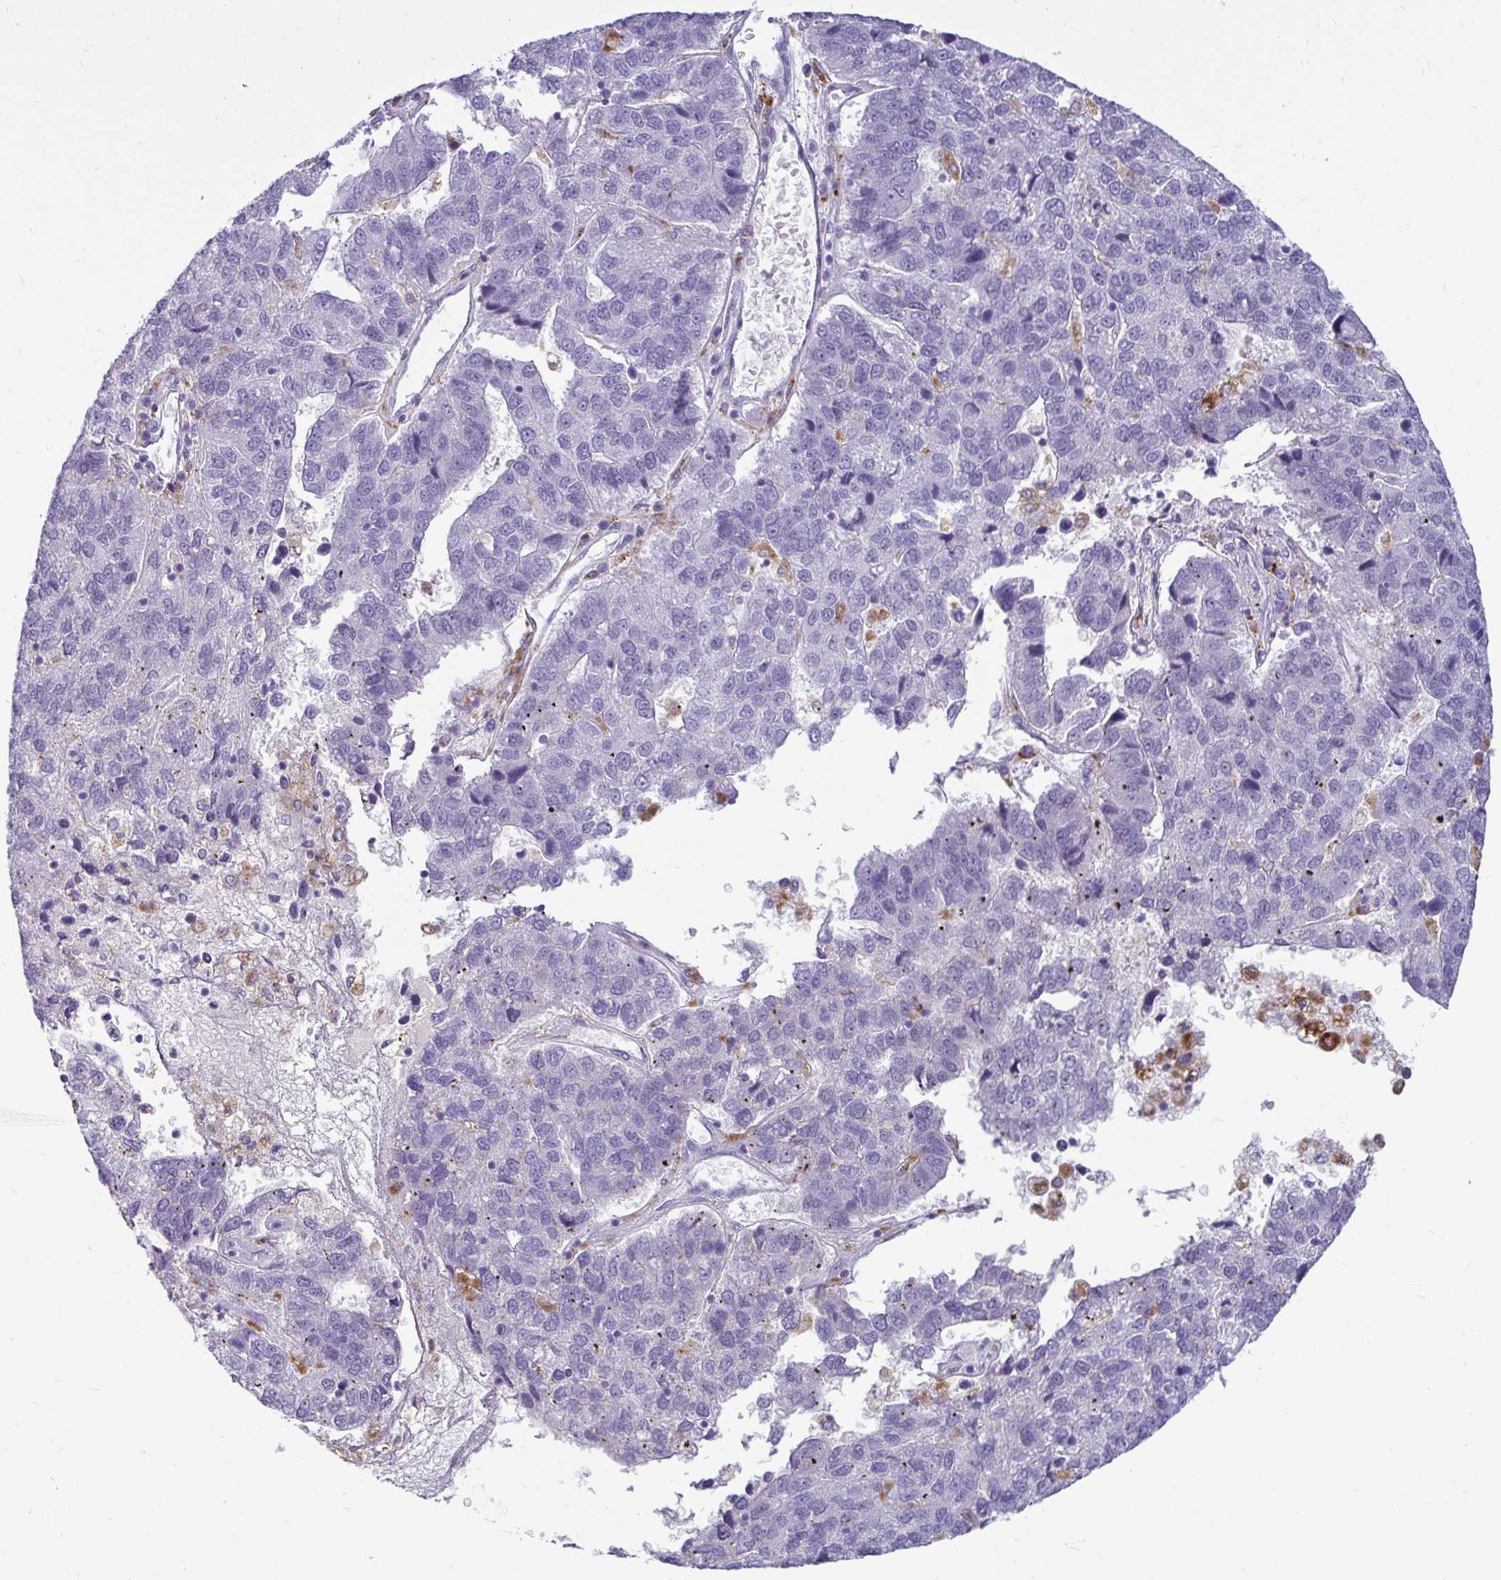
{"staining": {"intensity": "negative", "quantity": "none", "location": "none"}, "tissue": "pancreatic cancer", "cell_type": "Tumor cells", "image_type": "cancer", "snomed": [{"axis": "morphology", "description": "Adenocarcinoma, NOS"}, {"axis": "topography", "description": "Pancreas"}], "caption": "Protein analysis of adenocarcinoma (pancreatic) exhibits no significant positivity in tumor cells. (DAB immunohistochemistry with hematoxylin counter stain).", "gene": "CTSZ", "patient": {"sex": "female", "age": 61}}